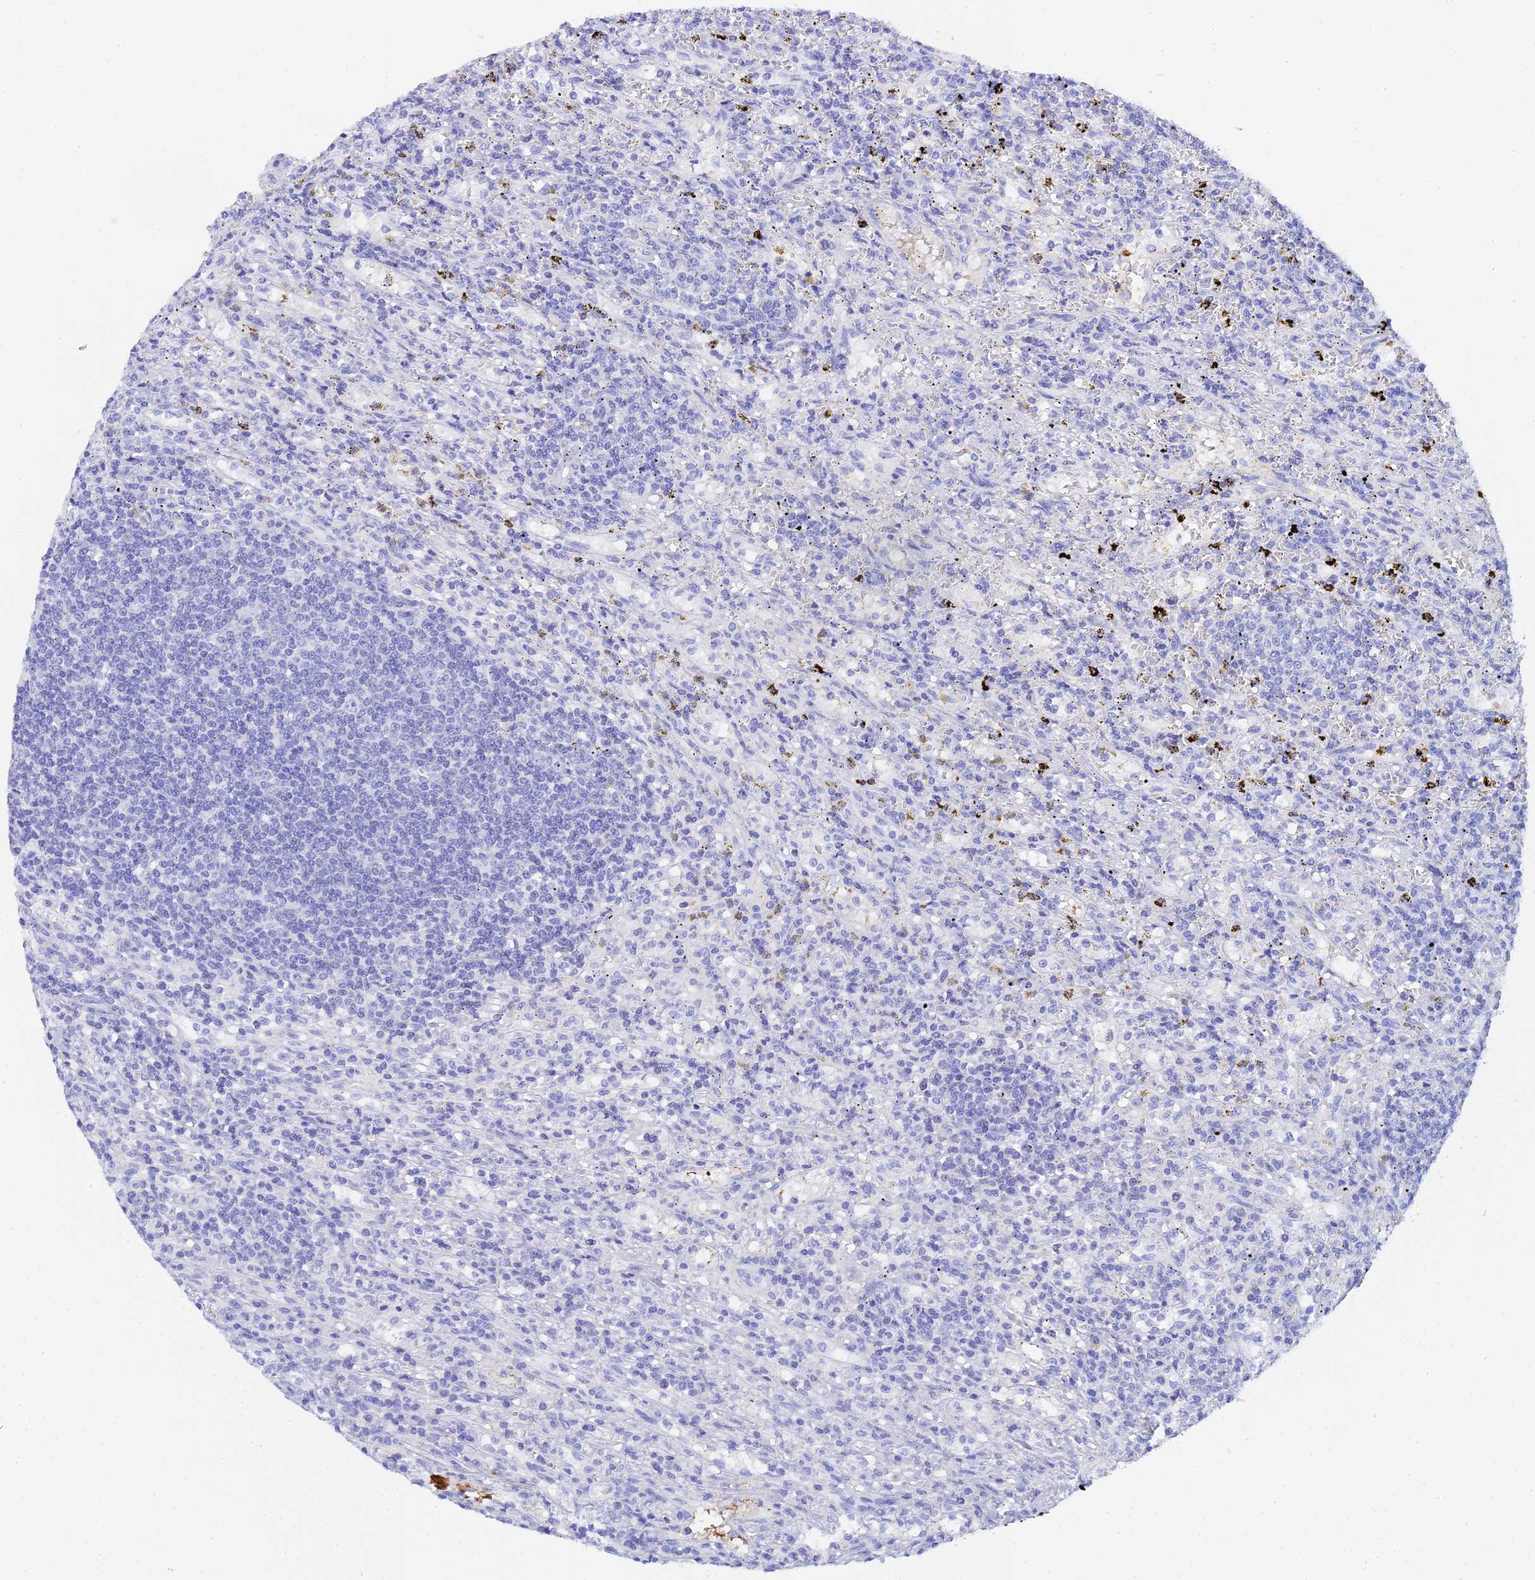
{"staining": {"intensity": "negative", "quantity": "none", "location": "none"}, "tissue": "lymphoma", "cell_type": "Tumor cells", "image_type": "cancer", "snomed": [{"axis": "morphology", "description": "Malignant lymphoma, non-Hodgkin's type, Low grade"}, {"axis": "topography", "description": "Spleen"}], "caption": "Tumor cells show no significant positivity in lymphoma. (Stains: DAB IHC with hematoxylin counter stain, Microscopy: brightfield microscopy at high magnification).", "gene": "CELA3A", "patient": {"sex": "male", "age": 76}}